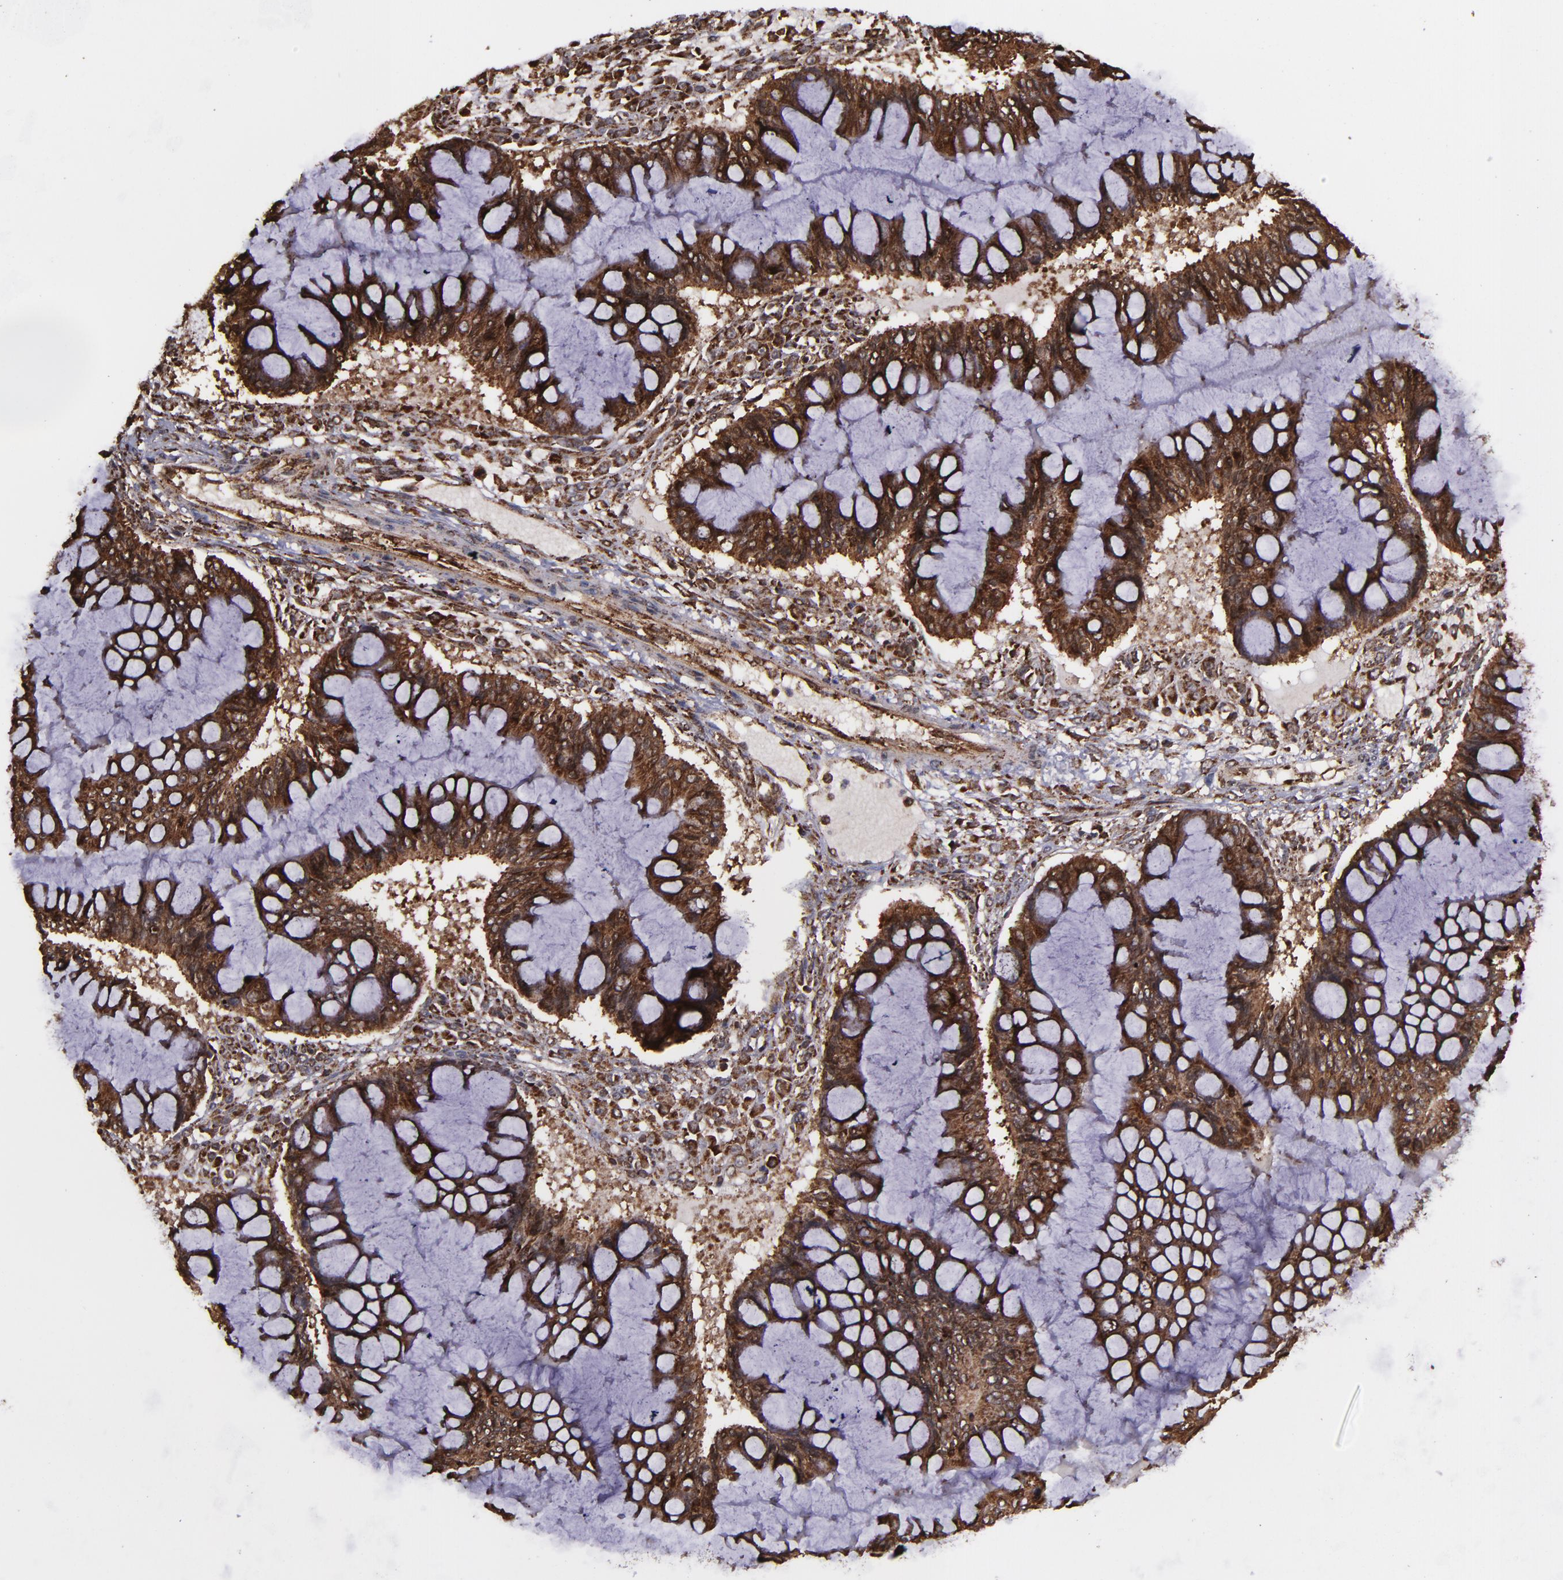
{"staining": {"intensity": "strong", "quantity": ">75%", "location": "cytoplasmic/membranous,nuclear"}, "tissue": "ovarian cancer", "cell_type": "Tumor cells", "image_type": "cancer", "snomed": [{"axis": "morphology", "description": "Cystadenocarcinoma, mucinous, NOS"}, {"axis": "topography", "description": "Ovary"}], "caption": "IHC of ovarian cancer shows high levels of strong cytoplasmic/membranous and nuclear expression in approximately >75% of tumor cells.", "gene": "EIF4ENIF1", "patient": {"sex": "female", "age": 73}}